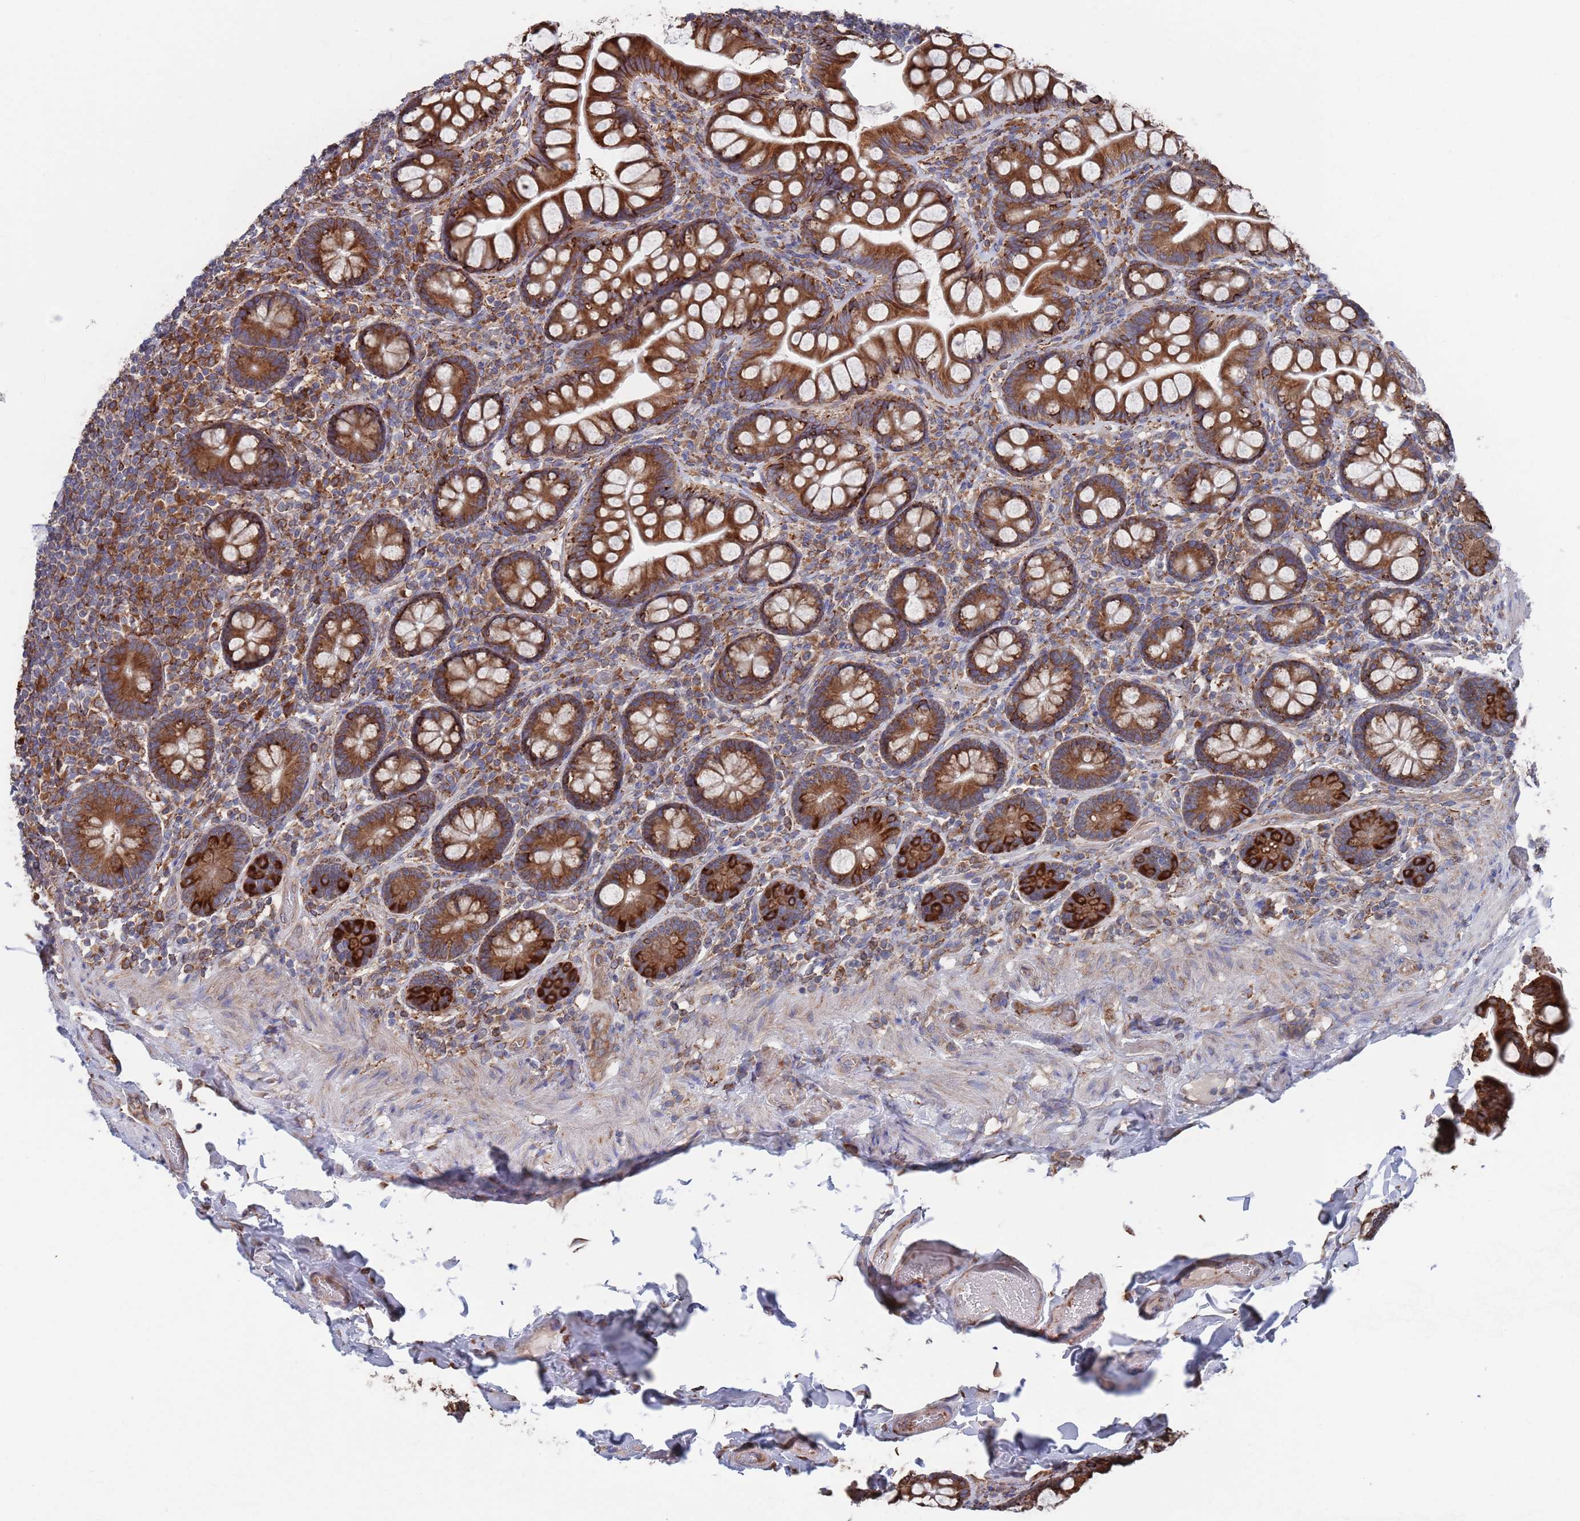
{"staining": {"intensity": "strong", "quantity": ">75%", "location": "cytoplasmic/membranous"}, "tissue": "small intestine", "cell_type": "Glandular cells", "image_type": "normal", "snomed": [{"axis": "morphology", "description": "Normal tissue, NOS"}, {"axis": "topography", "description": "Small intestine"}], "caption": "Benign small intestine reveals strong cytoplasmic/membranous staining in about >75% of glandular cells.", "gene": "GID8", "patient": {"sex": "male", "age": 70}}